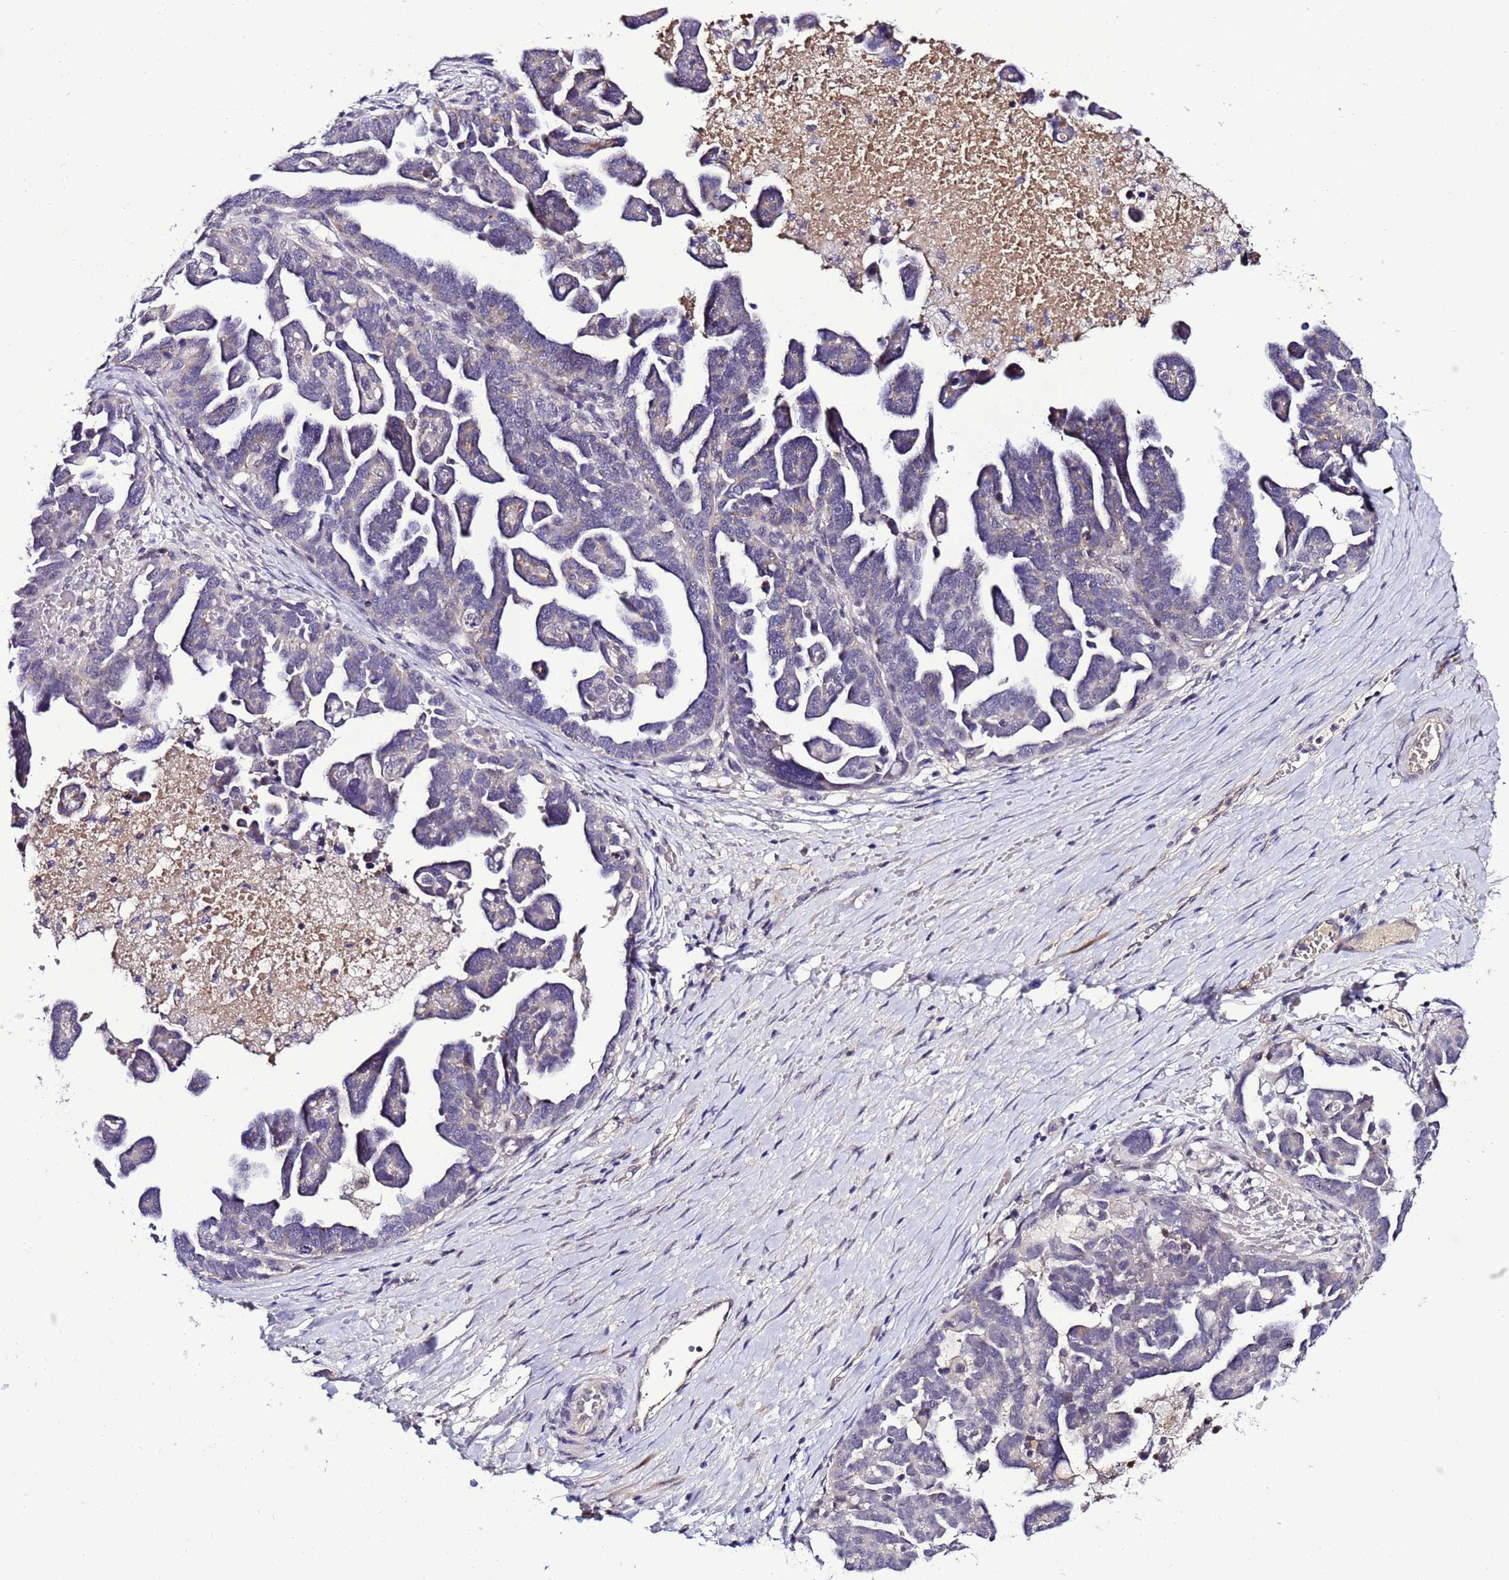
{"staining": {"intensity": "negative", "quantity": "none", "location": "none"}, "tissue": "ovarian cancer", "cell_type": "Tumor cells", "image_type": "cancer", "snomed": [{"axis": "morphology", "description": "Cystadenocarcinoma, serous, NOS"}, {"axis": "topography", "description": "Ovary"}], "caption": "Tumor cells are negative for protein expression in human ovarian cancer (serous cystadenocarcinoma). The staining is performed using DAB brown chromogen with nuclei counter-stained in using hematoxylin.", "gene": "C19orf47", "patient": {"sex": "female", "age": 54}}